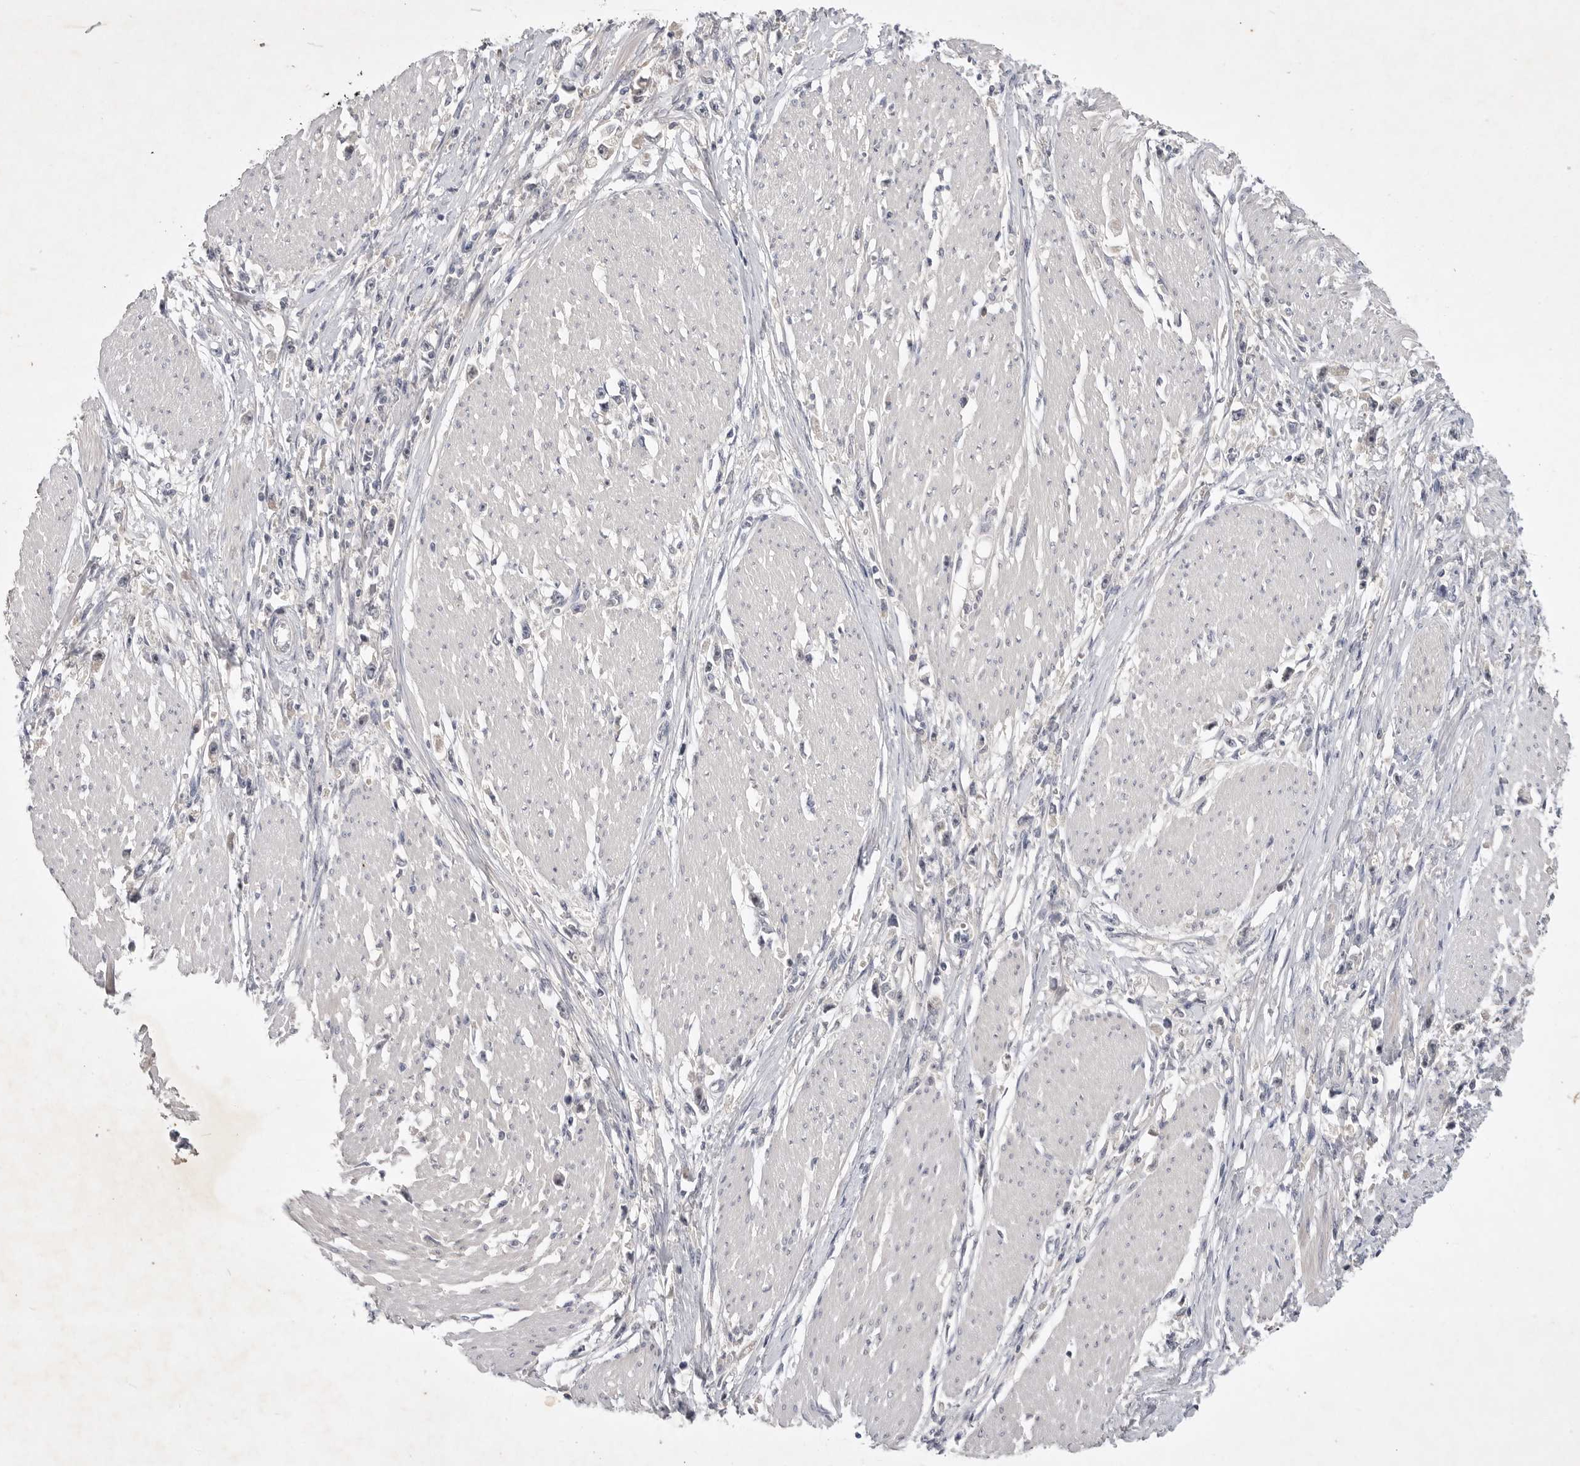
{"staining": {"intensity": "negative", "quantity": "none", "location": "none"}, "tissue": "stomach cancer", "cell_type": "Tumor cells", "image_type": "cancer", "snomed": [{"axis": "morphology", "description": "Adenocarcinoma, NOS"}, {"axis": "topography", "description": "Stomach"}], "caption": "High magnification brightfield microscopy of stomach adenocarcinoma stained with DAB (brown) and counterstained with hematoxylin (blue): tumor cells show no significant positivity.", "gene": "ITGAD", "patient": {"sex": "female", "age": 59}}